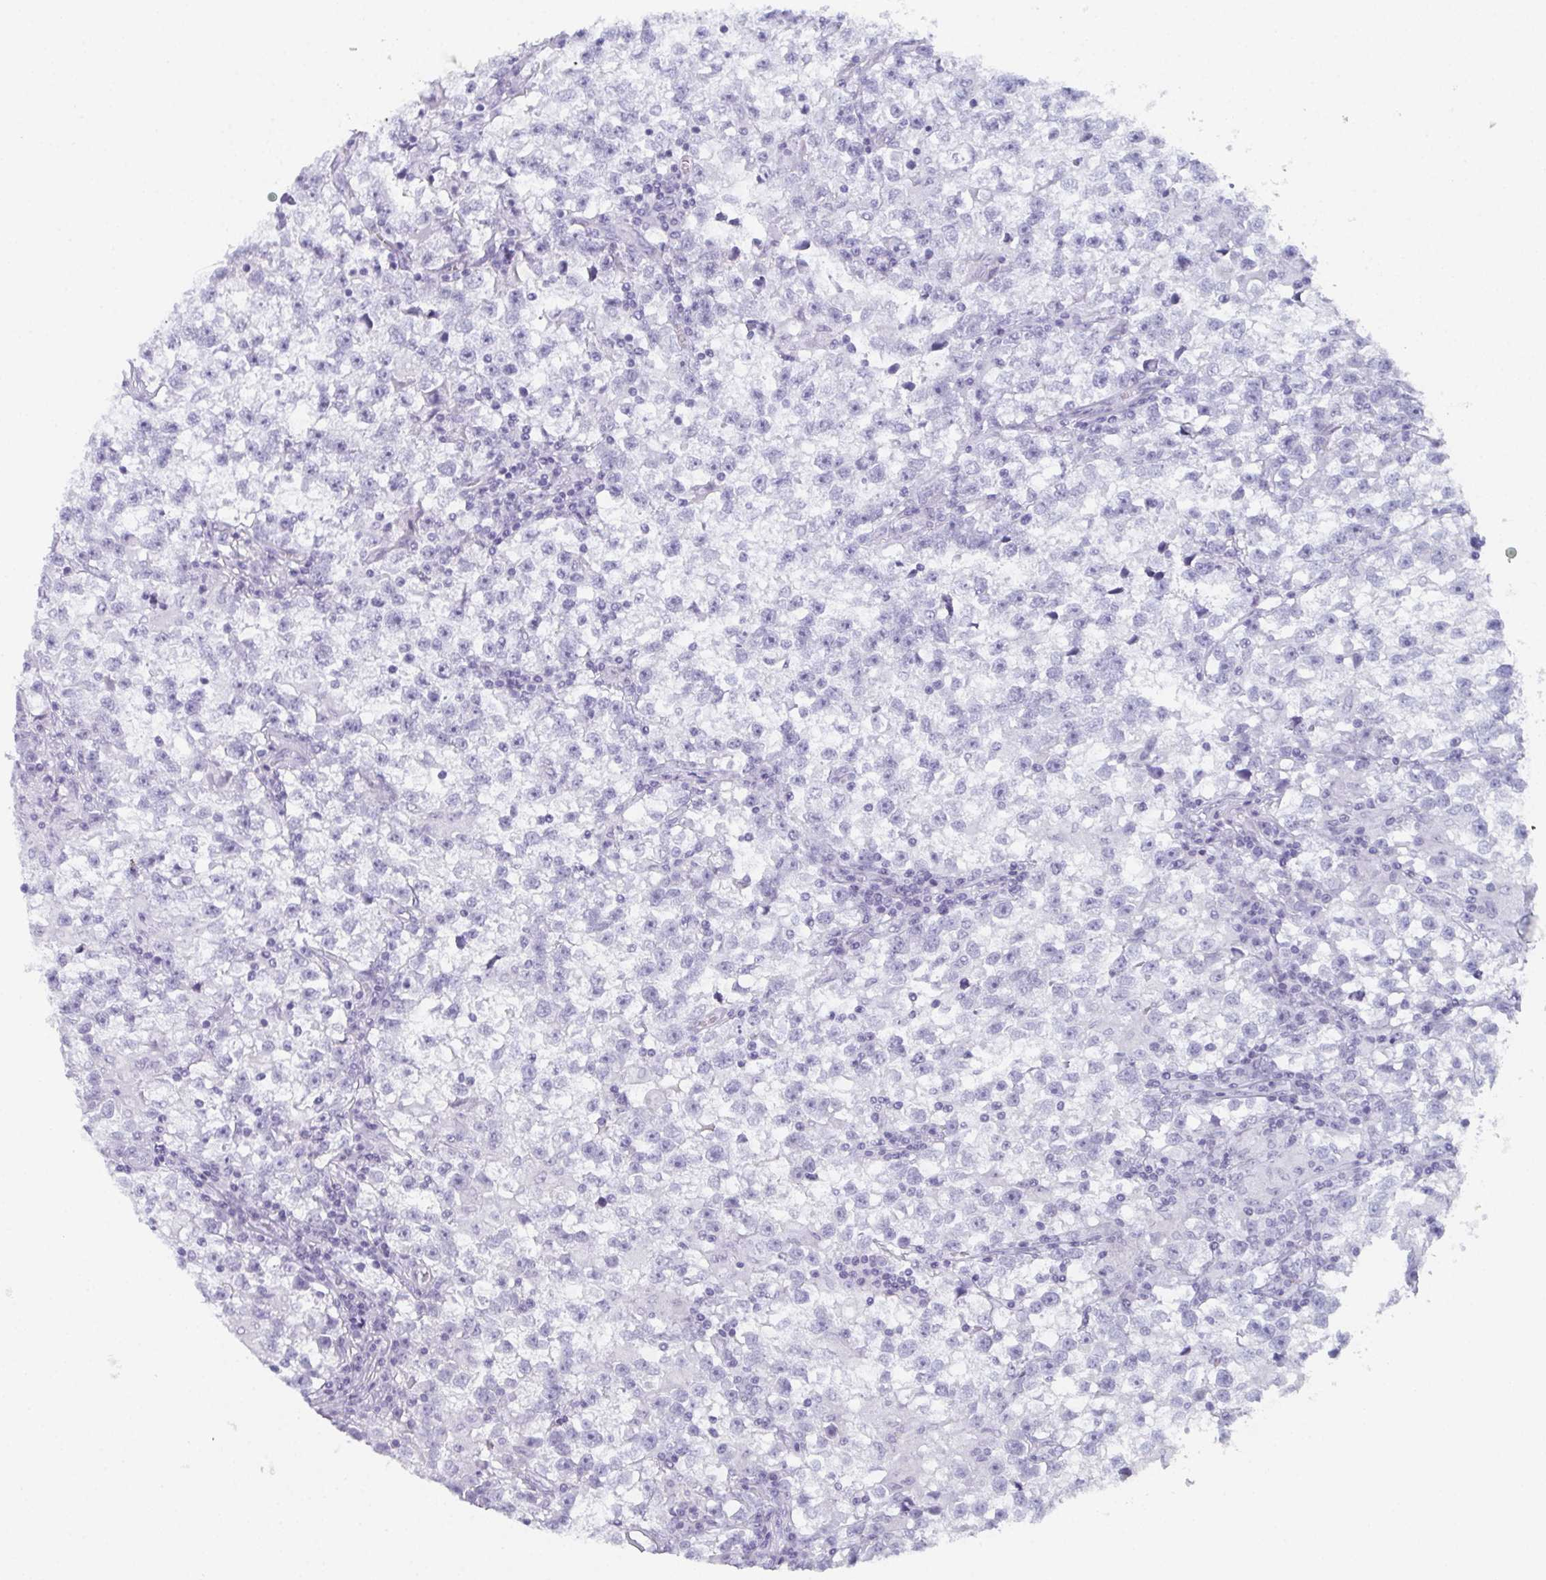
{"staining": {"intensity": "negative", "quantity": "none", "location": "none"}, "tissue": "testis cancer", "cell_type": "Tumor cells", "image_type": "cancer", "snomed": [{"axis": "morphology", "description": "Seminoma, NOS"}, {"axis": "topography", "description": "Testis"}], "caption": "A high-resolution histopathology image shows immunohistochemistry staining of testis cancer, which exhibits no significant positivity in tumor cells.", "gene": "PYCR3", "patient": {"sex": "male", "age": 31}}